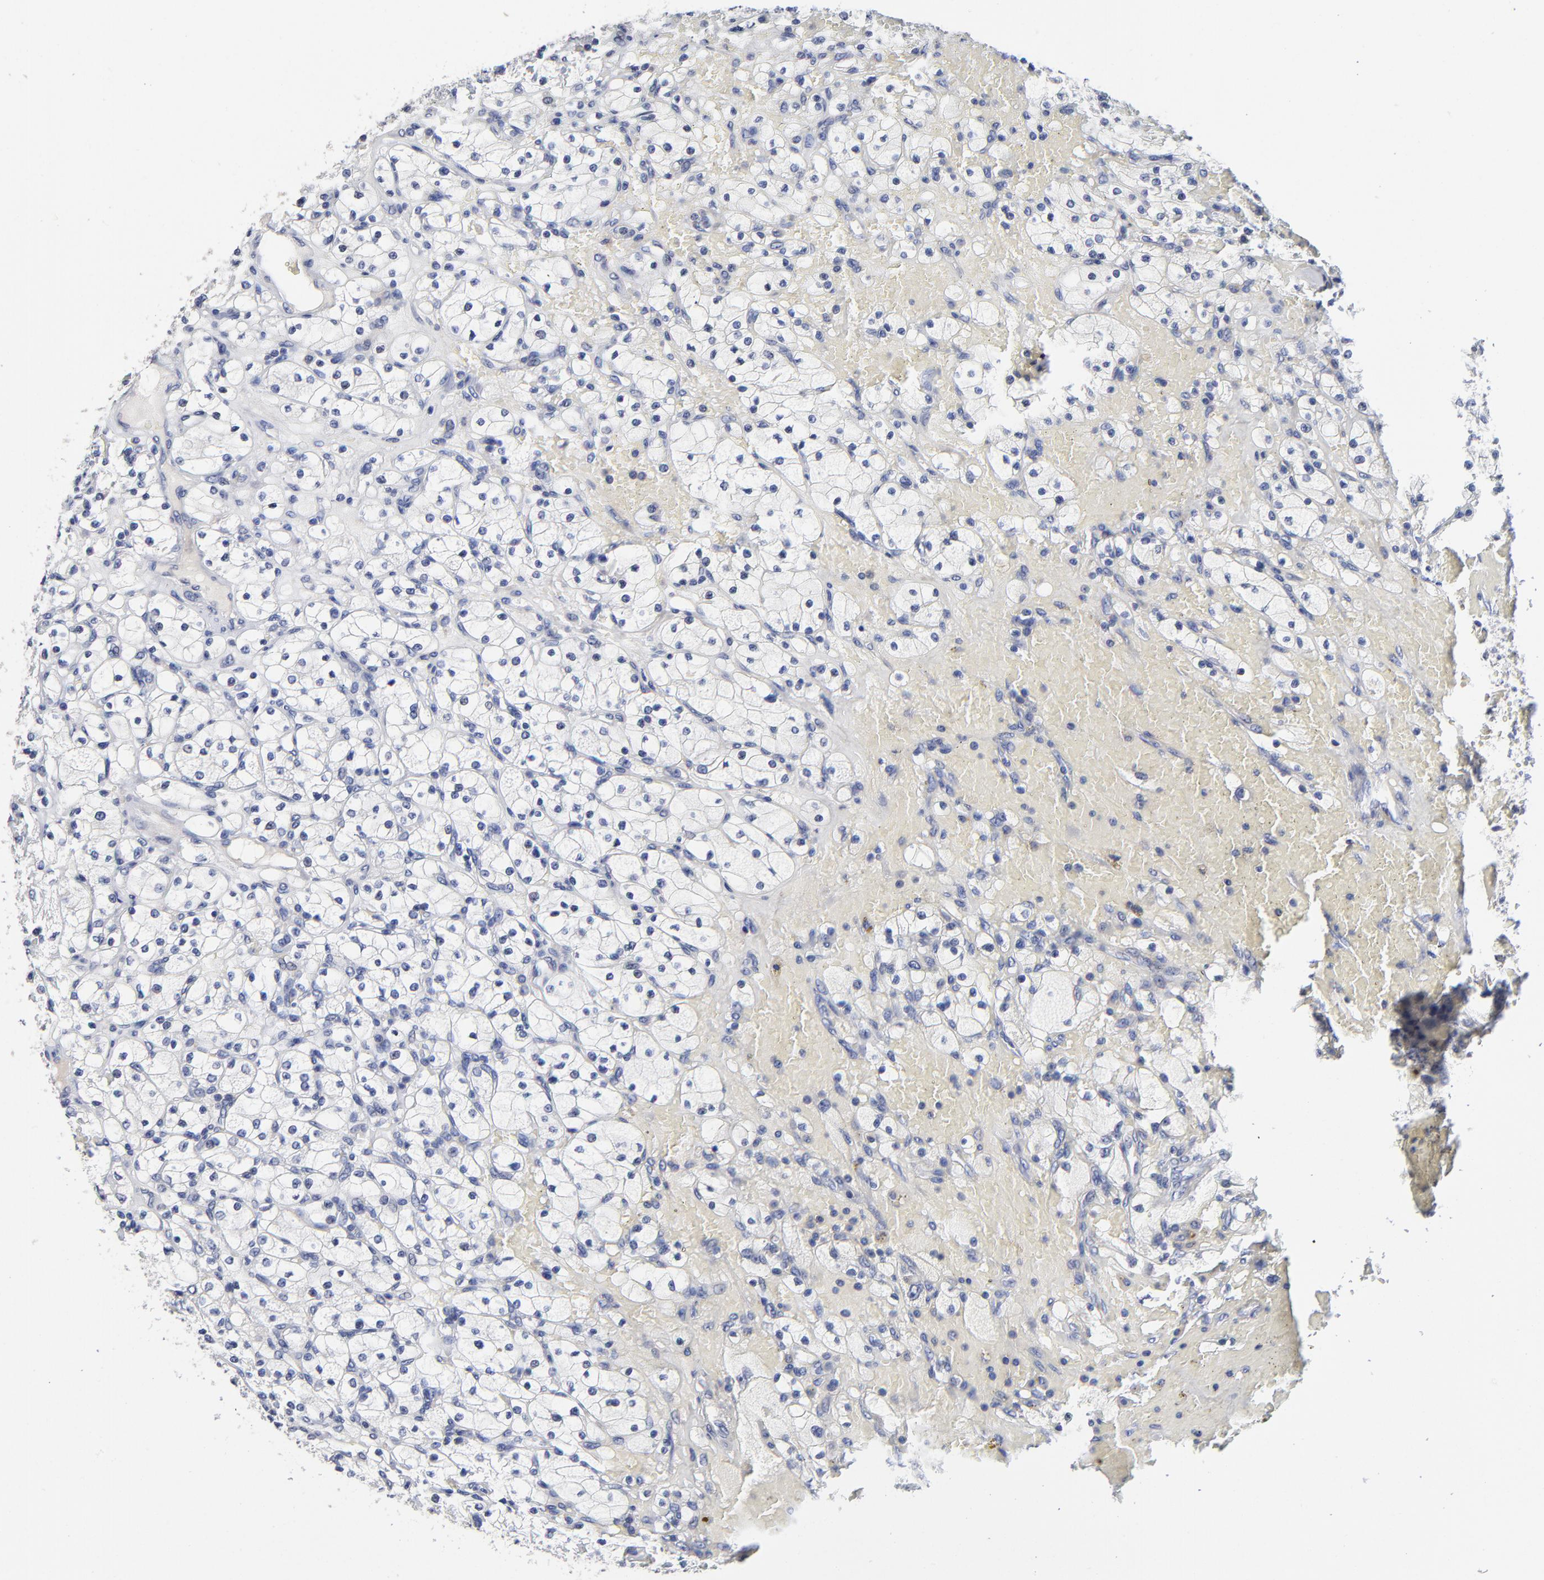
{"staining": {"intensity": "negative", "quantity": "none", "location": "none"}, "tissue": "renal cancer", "cell_type": "Tumor cells", "image_type": "cancer", "snomed": [{"axis": "morphology", "description": "Adenocarcinoma, NOS"}, {"axis": "topography", "description": "Kidney"}], "caption": "There is no significant staining in tumor cells of renal cancer.", "gene": "TRAT1", "patient": {"sex": "female", "age": 83}}